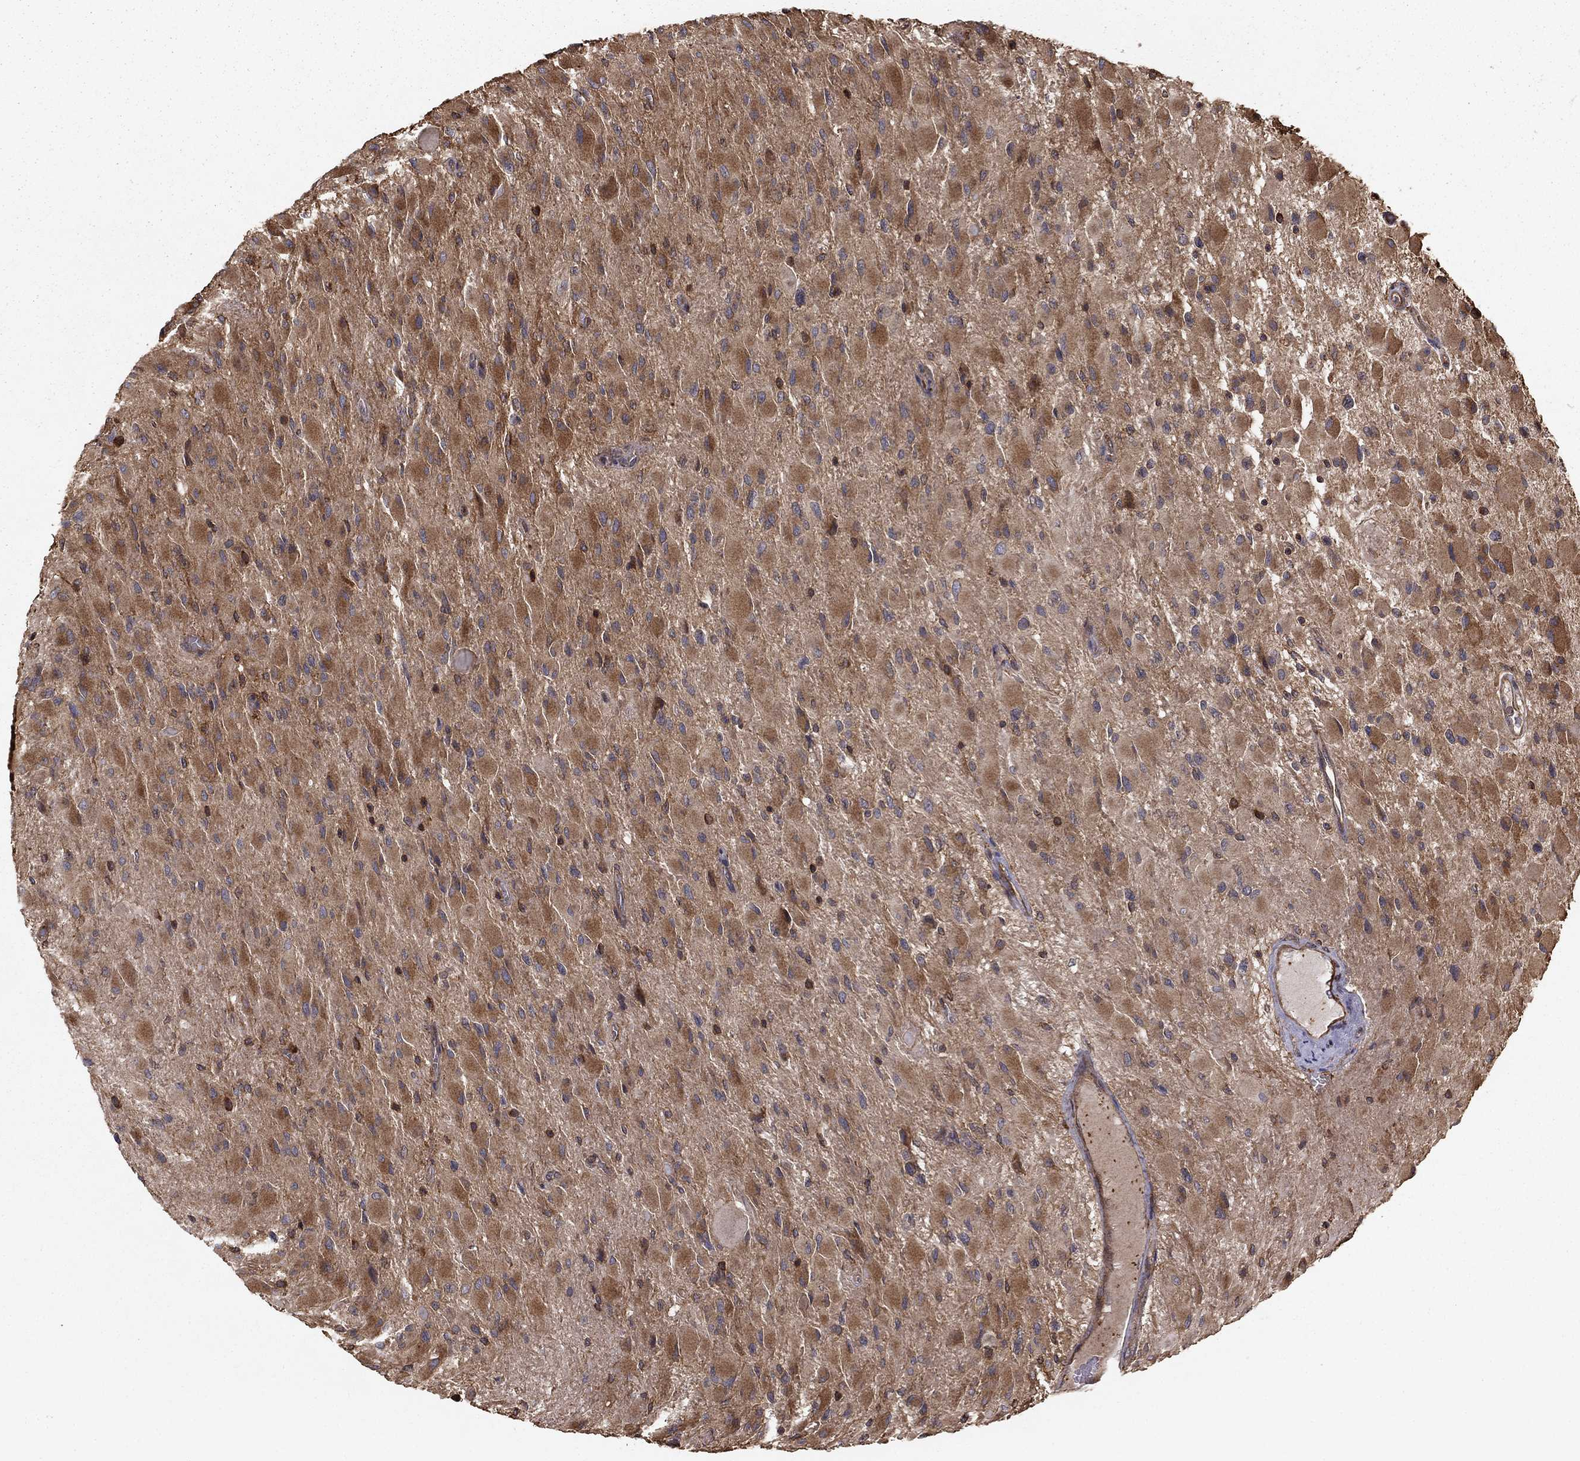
{"staining": {"intensity": "weak", "quantity": "25%-75%", "location": "cytoplasmic/membranous"}, "tissue": "glioma", "cell_type": "Tumor cells", "image_type": "cancer", "snomed": [{"axis": "morphology", "description": "Glioma, malignant, High grade"}, {"axis": "topography", "description": "Cerebral cortex"}], "caption": "Immunohistochemistry (IHC) (DAB (3,3'-diaminobenzidine)) staining of human malignant glioma (high-grade) displays weak cytoplasmic/membranous protein staining in about 25%-75% of tumor cells.", "gene": "HABP4", "patient": {"sex": "female", "age": 36}}